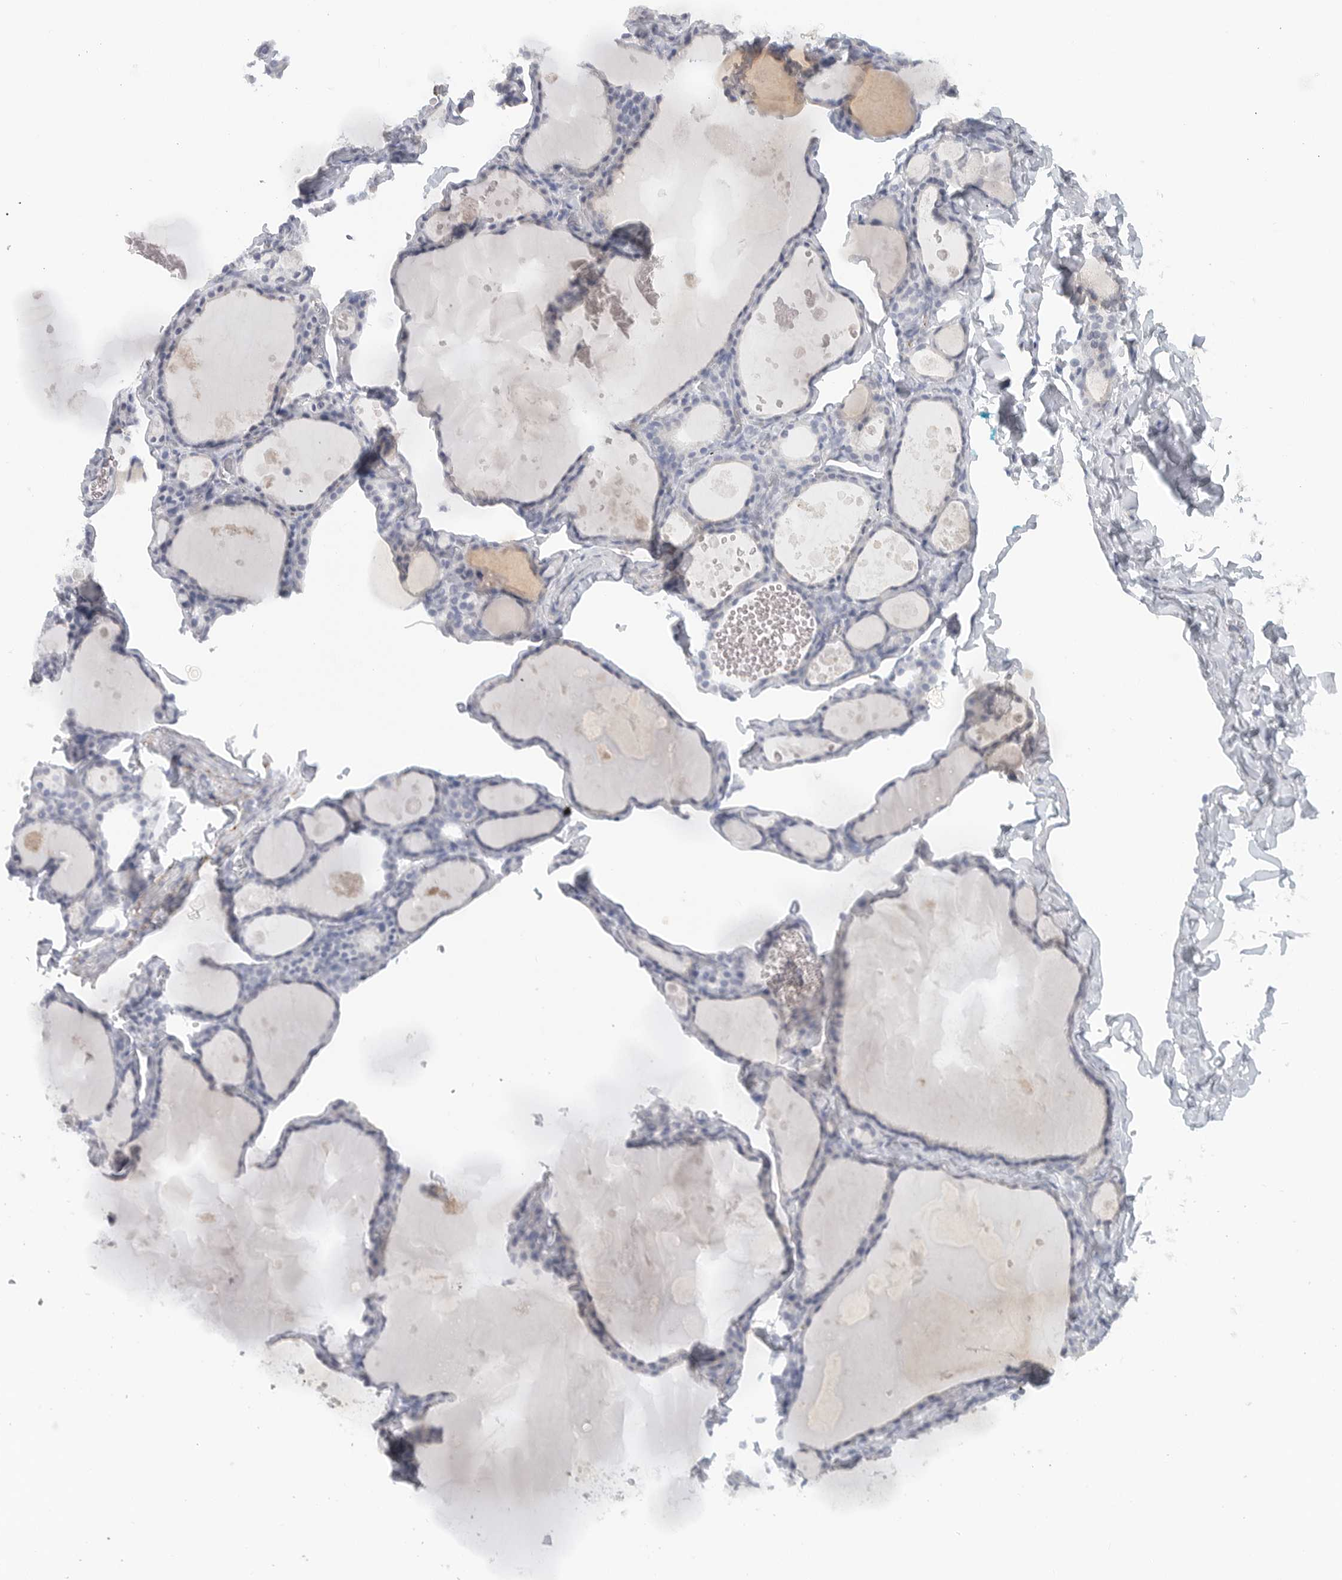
{"staining": {"intensity": "negative", "quantity": "none", "location": "none"}, "tissue": "thyroid gland", "cell_type": "Glandular cells", "image_type": "normal", "snomed": [{"axis": "morphology", "description": "Normal tissue, NOS"}, {"axis": "topography", "description": "Thyroid gland"}], "caption": "An immunohistochemistry photomicrograph of benign thyroid gland is shown. There is no staining in glandular cells of thyroid gland. (DAB (3,3'-diaminobenzidine) immunohistochemistry visualized using brightfield microscopy, high magnification).", "gene": "PAM", "patient": {"sex": "male", "age": 56}}